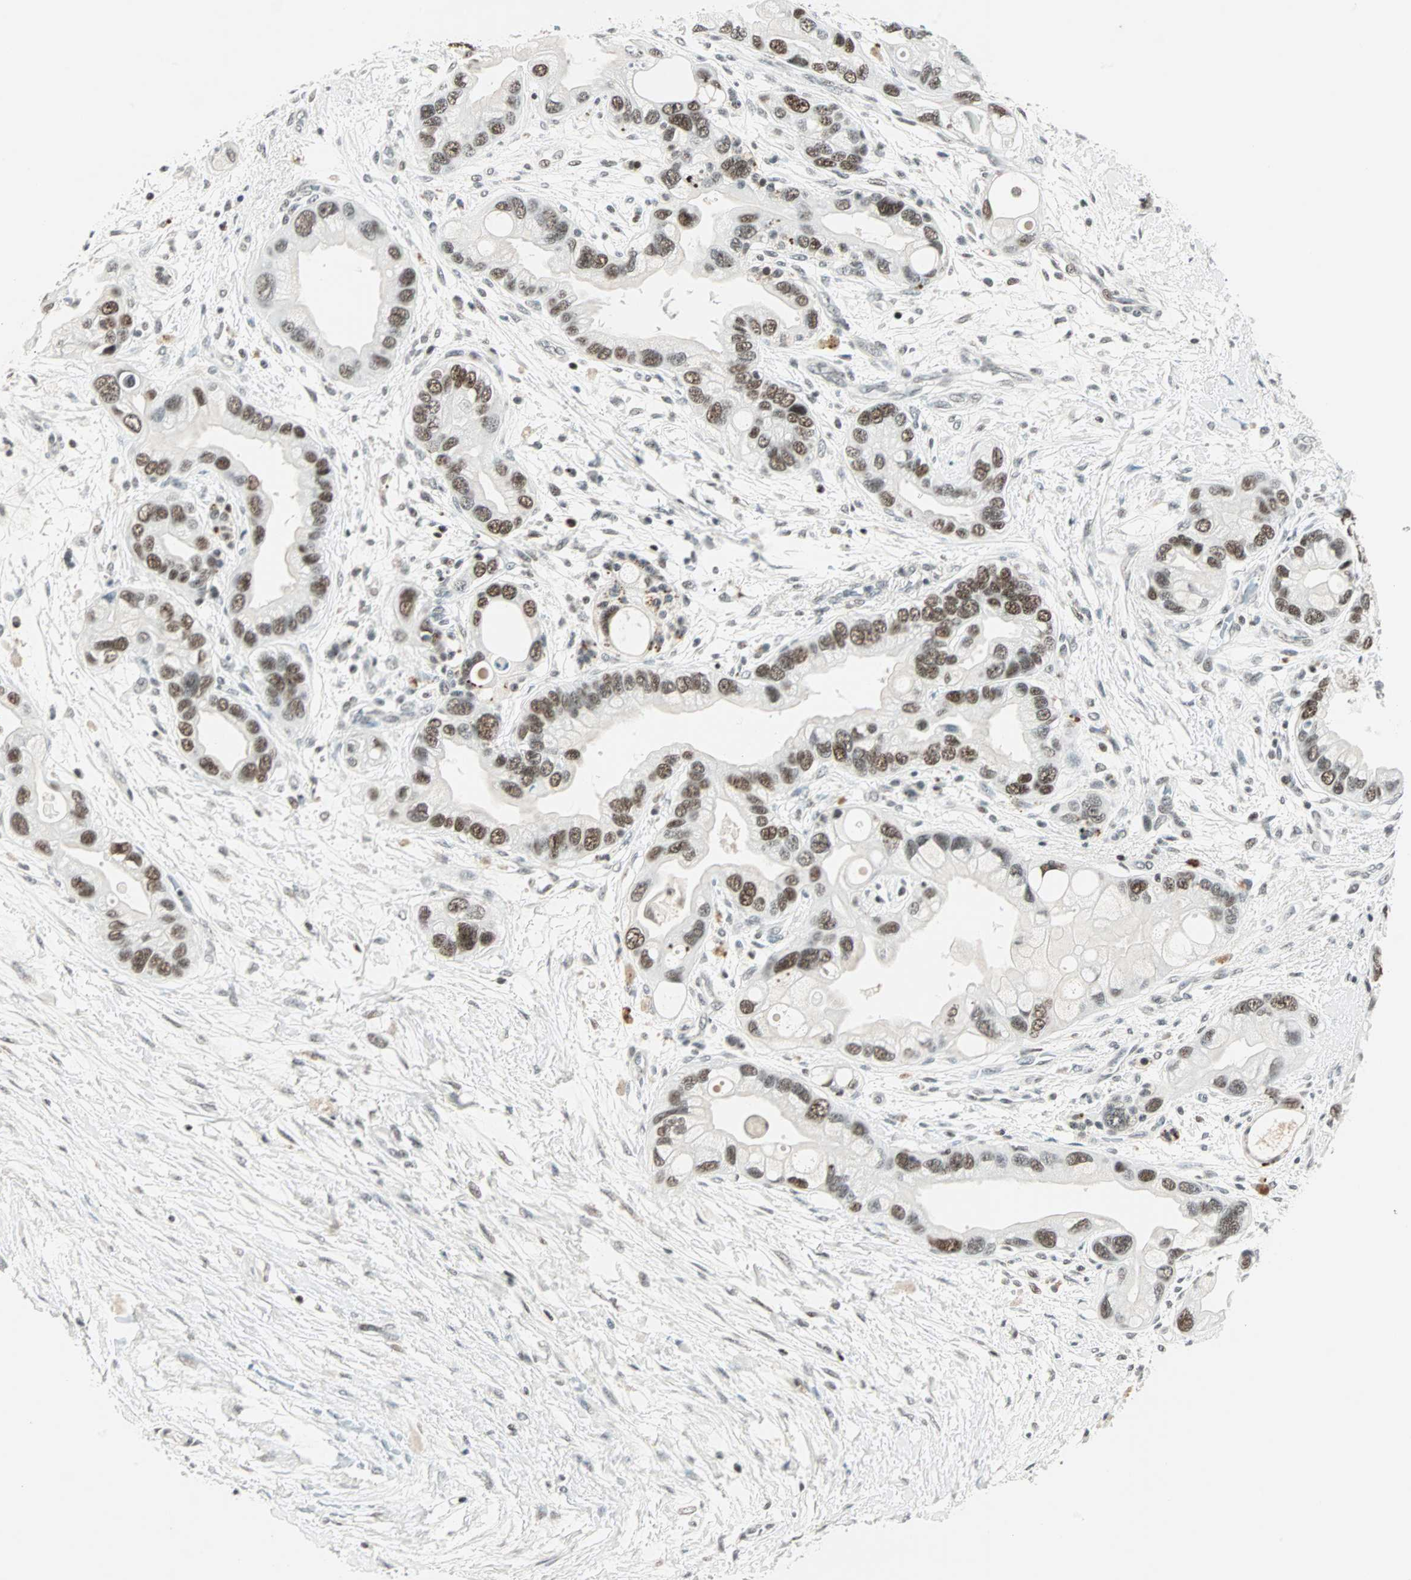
{"staining": {"intensity": "moderate", "quantity": ">75%", "location": "nuclear"}, "tissue": "pancreatic cancer", "cell_type": "Tumor cells", "image_type": "cancer", "snomed": [{"axis": "morphology", "description": "Adenocarcinoma, NOS"}, {"axis": "topography", "description": "Pancreas"}], "caption": "Immunohistochemical staining of pancreatic cancer (adenocarcinoma) reveals medium levels of moderate nuclear protein staining in approximately >75% of tumor cells. Using DAB (3,3'-diaminobenzidine) (brown) and hematoxylin (blue) stains, captured at high magnification using brightfield microscopy.", "gene": "SIN3A", "patient": {"sex": "female", "age": 77}}